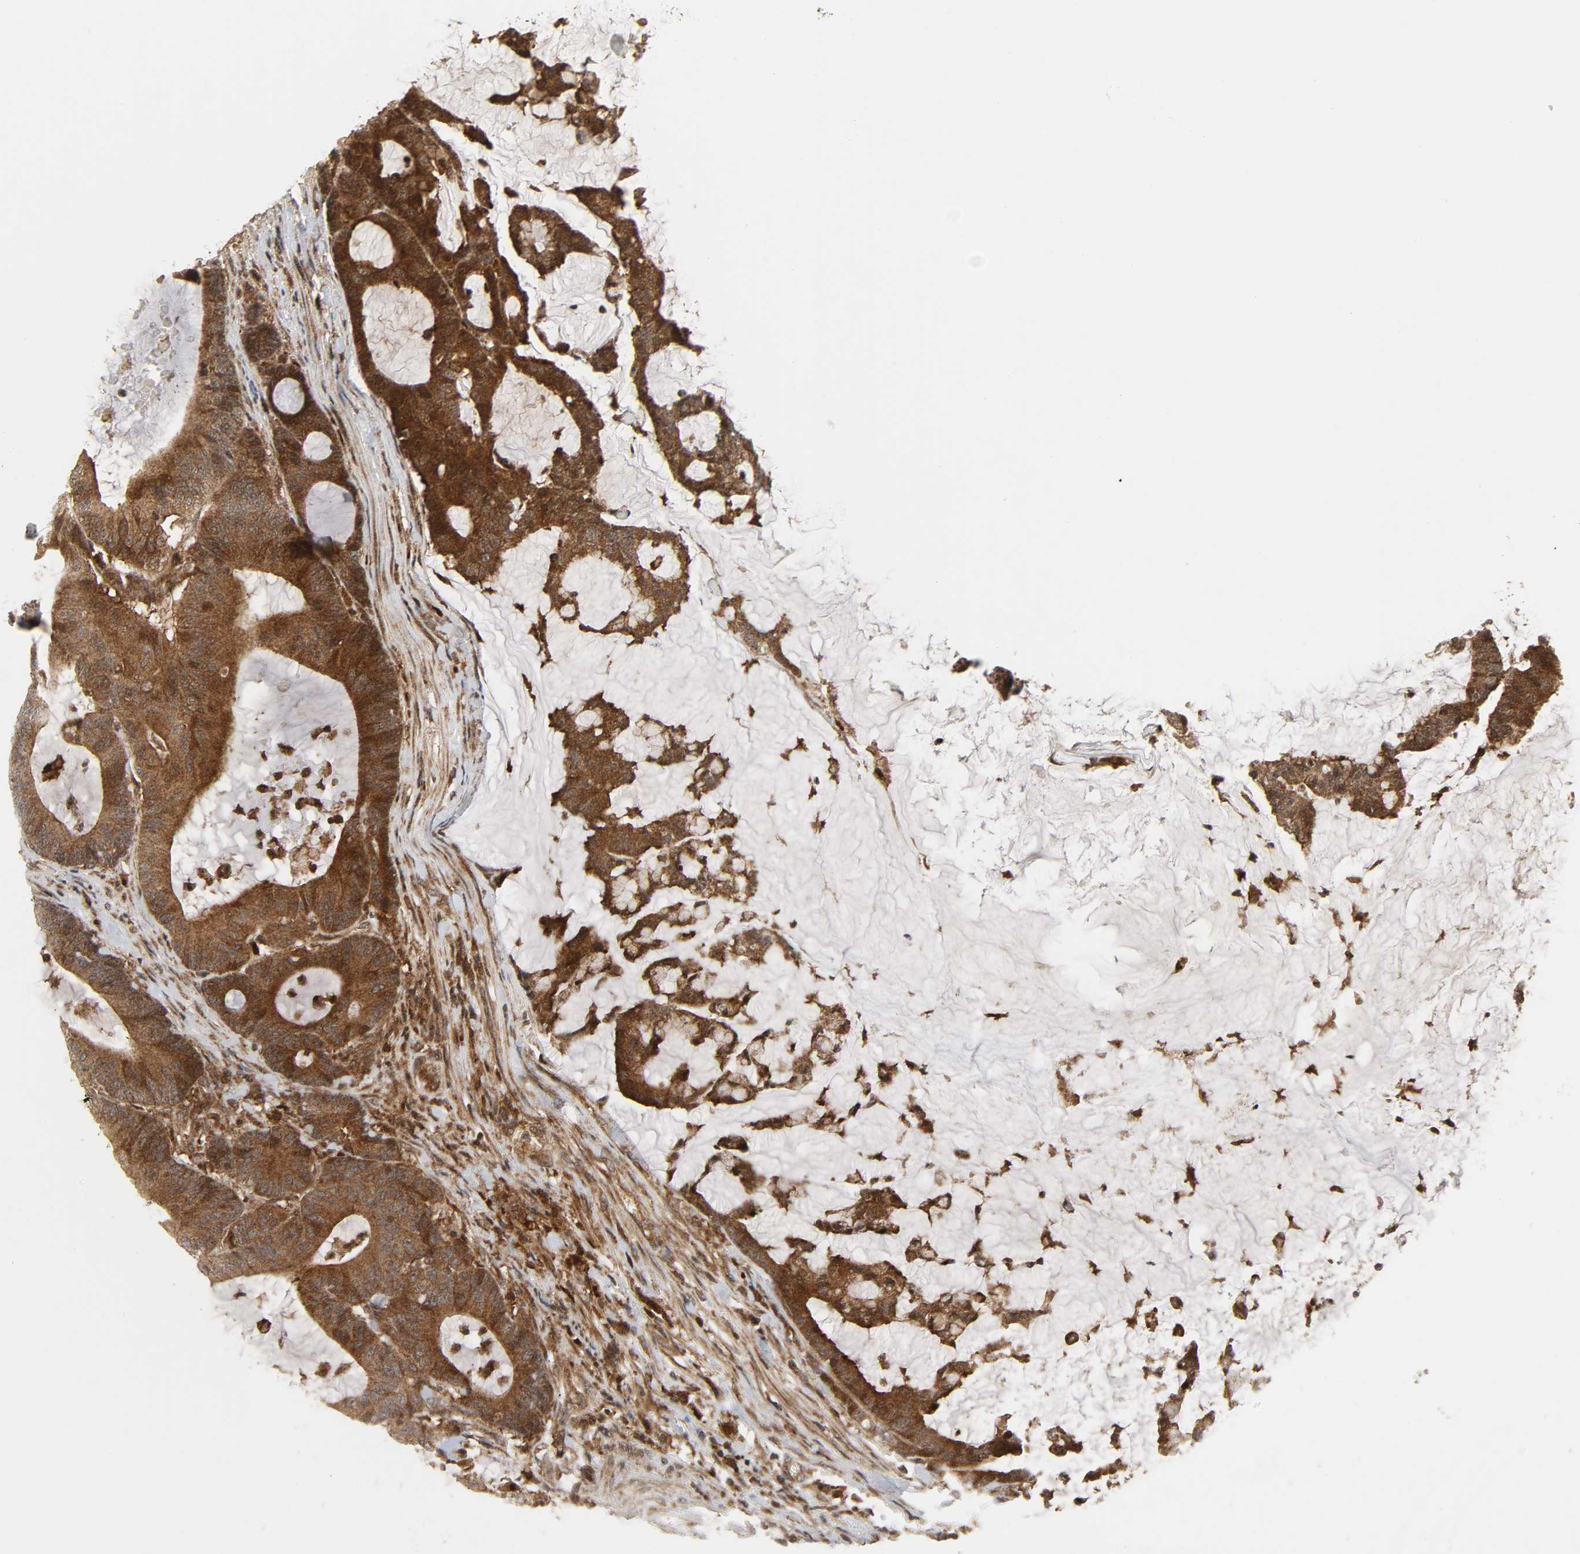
{"staining": {"intensity": "strong", "quantity": ">75%", "location": "cytoplasmic/membranous"}, "tissue": "colorectal cancer", "cell_type": "Tumor cells", "image_type": "cancer", "snomed": [{"axis": "morphology", "description": "Adenocarcinoma, NOS"}, {"axis": "topography", "description": "Colon"}], "caption": "Protein staining reveals strong cytoplasmic/membranous expression in approximately >75% of tumor cells in colorectal adenocarcinoma.", "gene": "CHUK", "patient": {"sex": "female", "age": 84}}